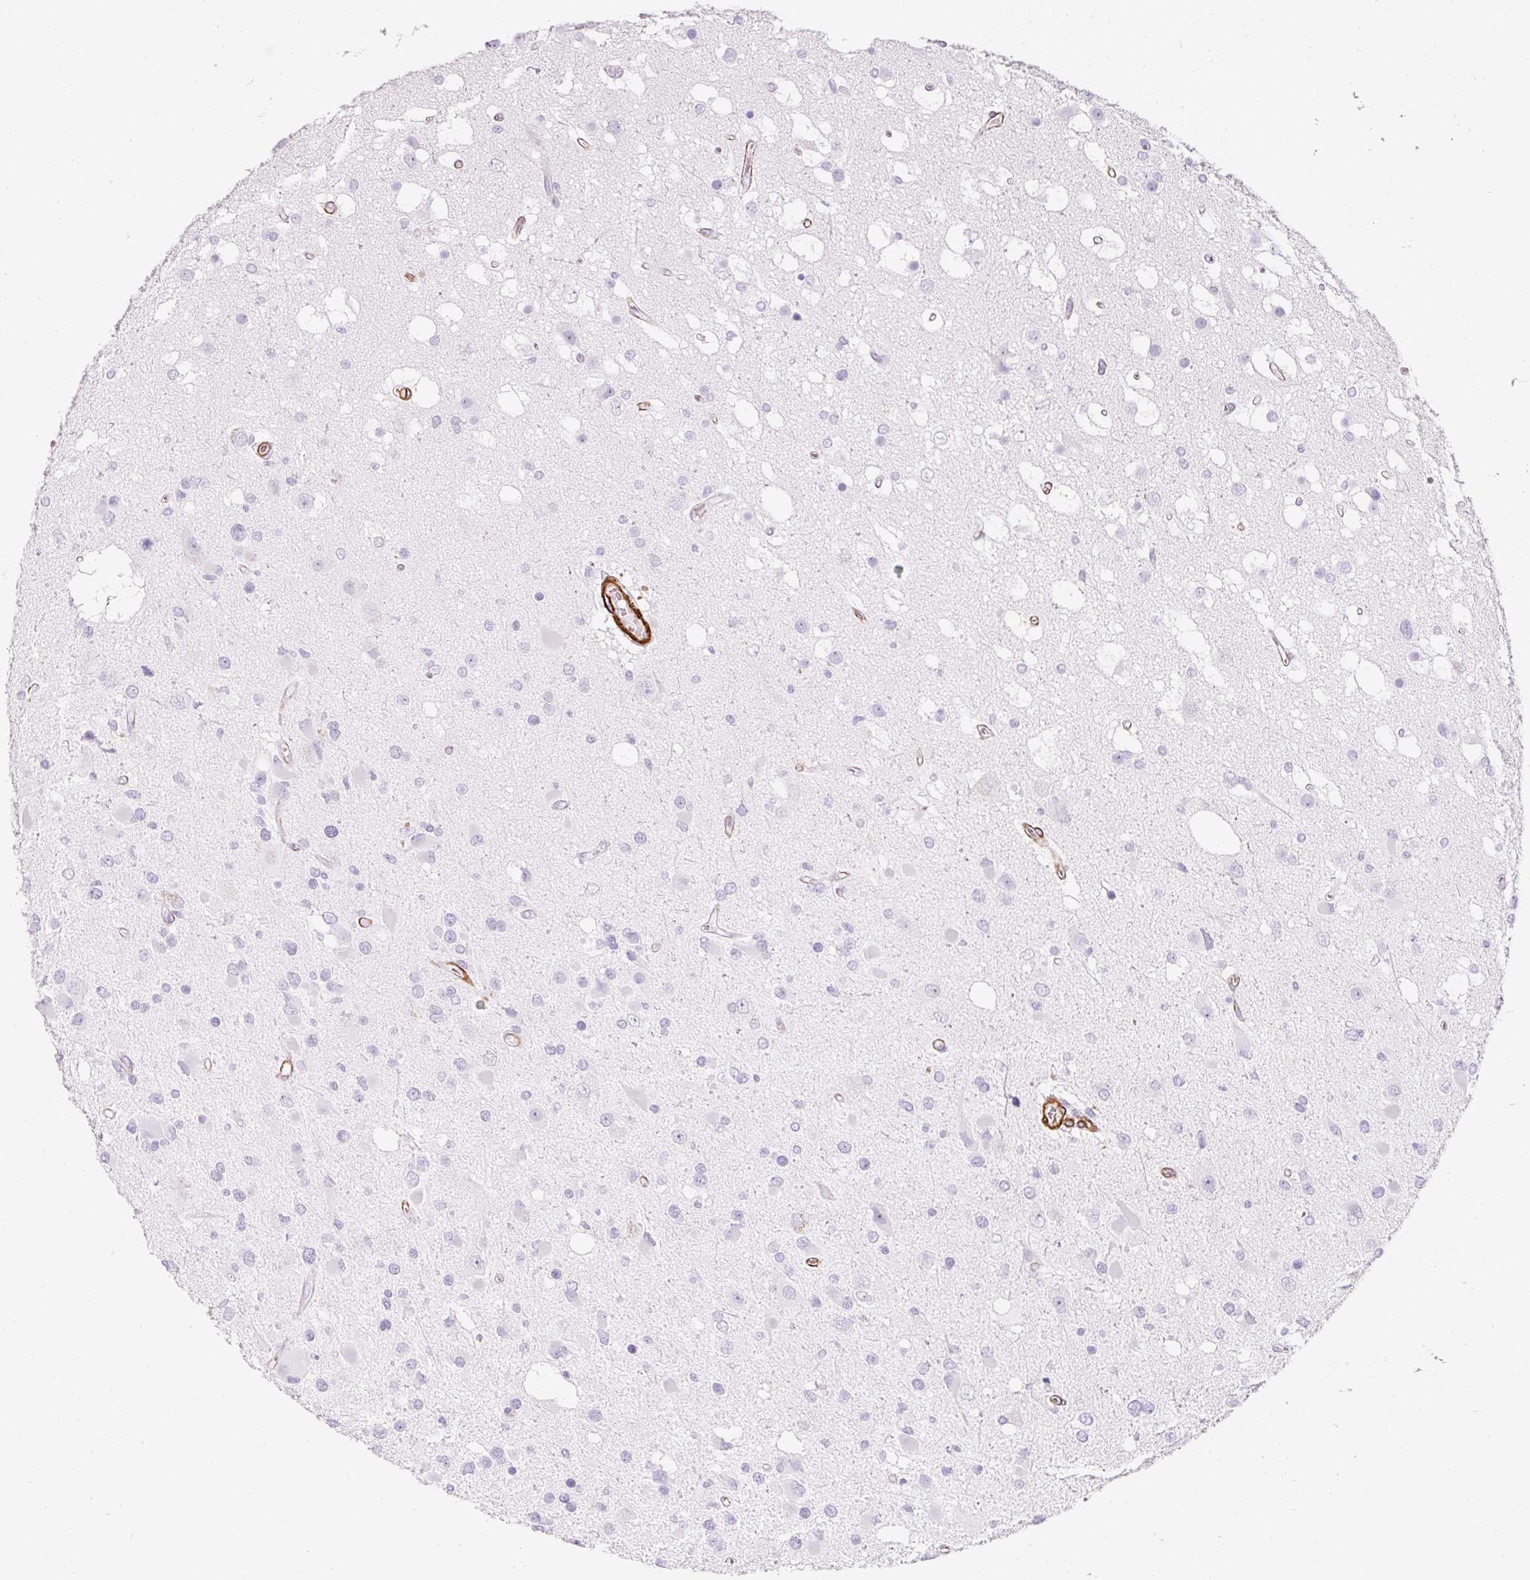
{"staining": {"intensity": "negative", "quantity": "none", "location": "none"}, "tissue": "glioma", "cell_type": "Tumor cells", "image_type": "cancer", "snomed": [{"axis": "morphology", "description": "Glioma, malignant, High grade"}, {"axis": "topography", "description": "Brain"}], "caption": "Histopathology image shows no significant protein staining in tumor cells of glioma.", "gene": "CAVIN3", "patient": {"sex": "male", "age": 53}}